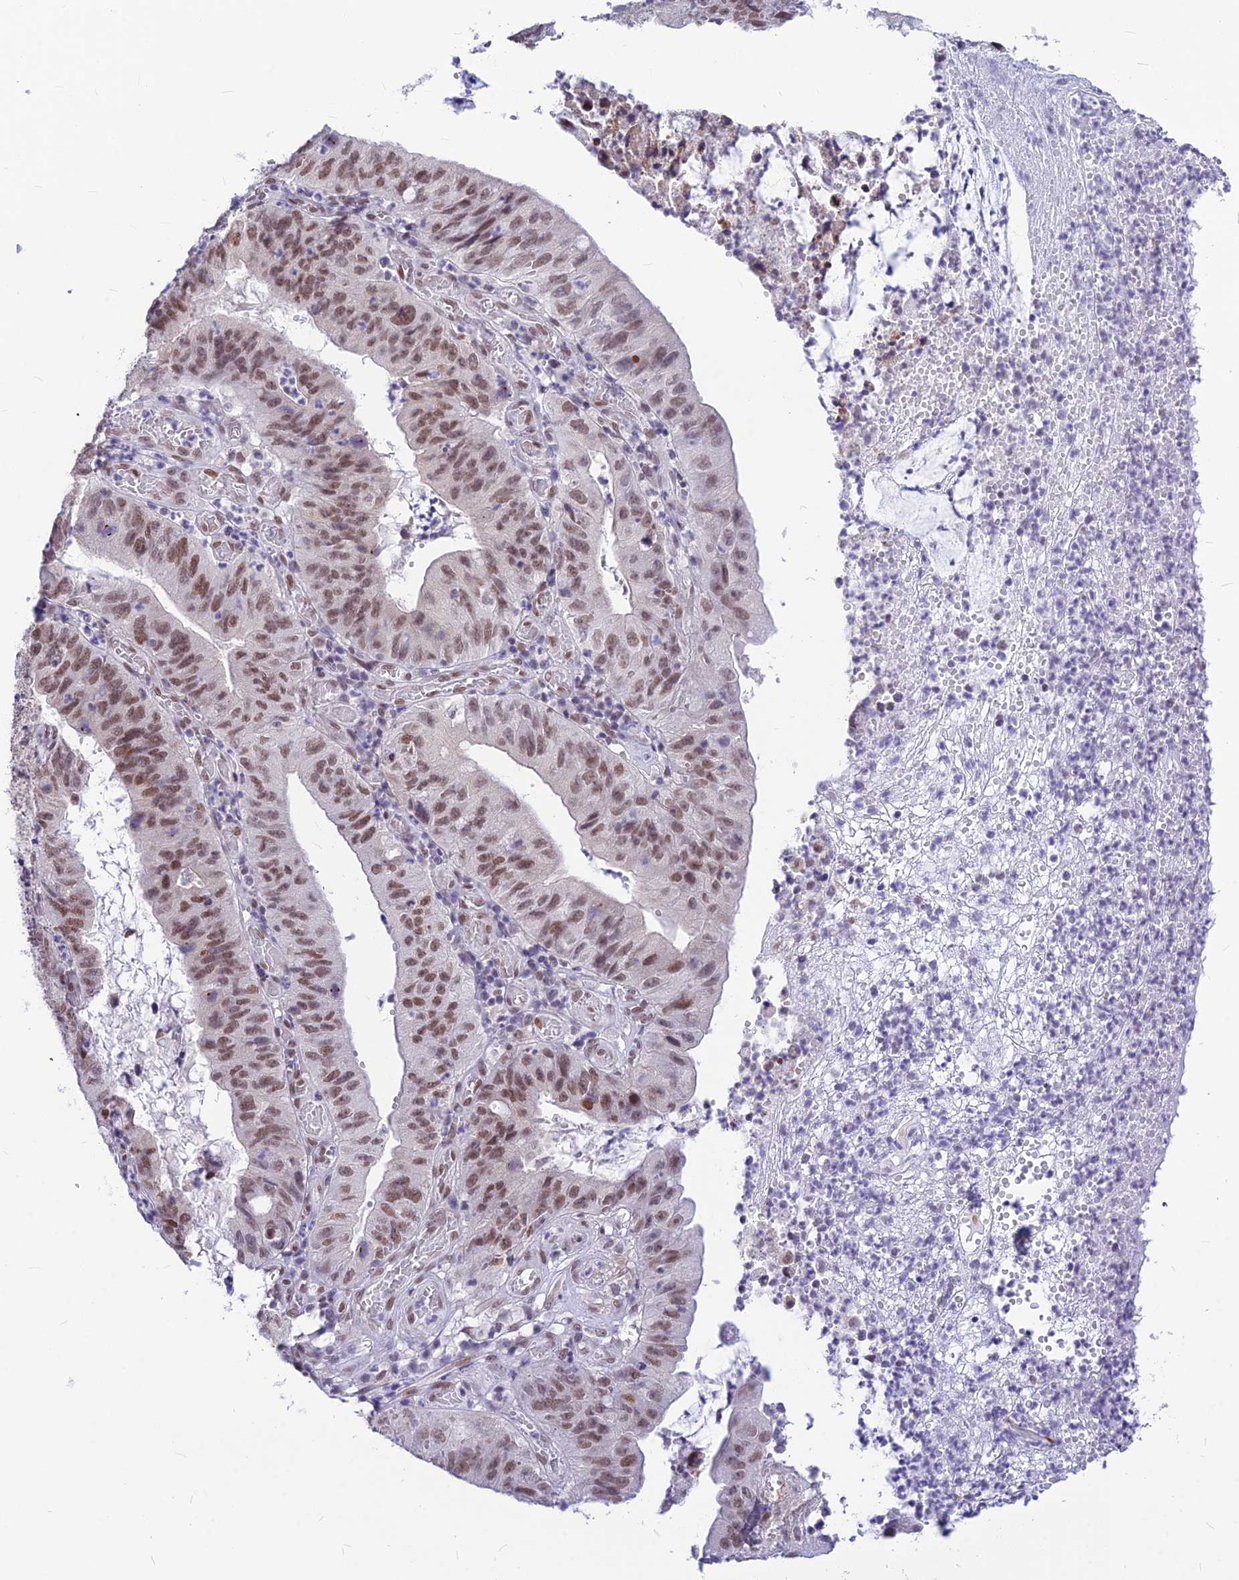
{"staining": {"intensity": "moderate", "quantity": ">75%", "location": "nuclear"}, "tissue": "stomach cancer", "cell_type": "Tumor cells", "image_type": "cancer", "snomed": [{"axis": "morphology", "description": "Adenocarcinoma, NOS"}, {"axis": "topography", "description": "Stomach"}], "caption": "Adenocarcinoma (stomach) was stained to show a protein in brown. There is medium levels of moderate nuclear staining in approximately >75% of tumor cells.", "gene": "KCTD13", "patient": {"sex": "male", "age": 59}}